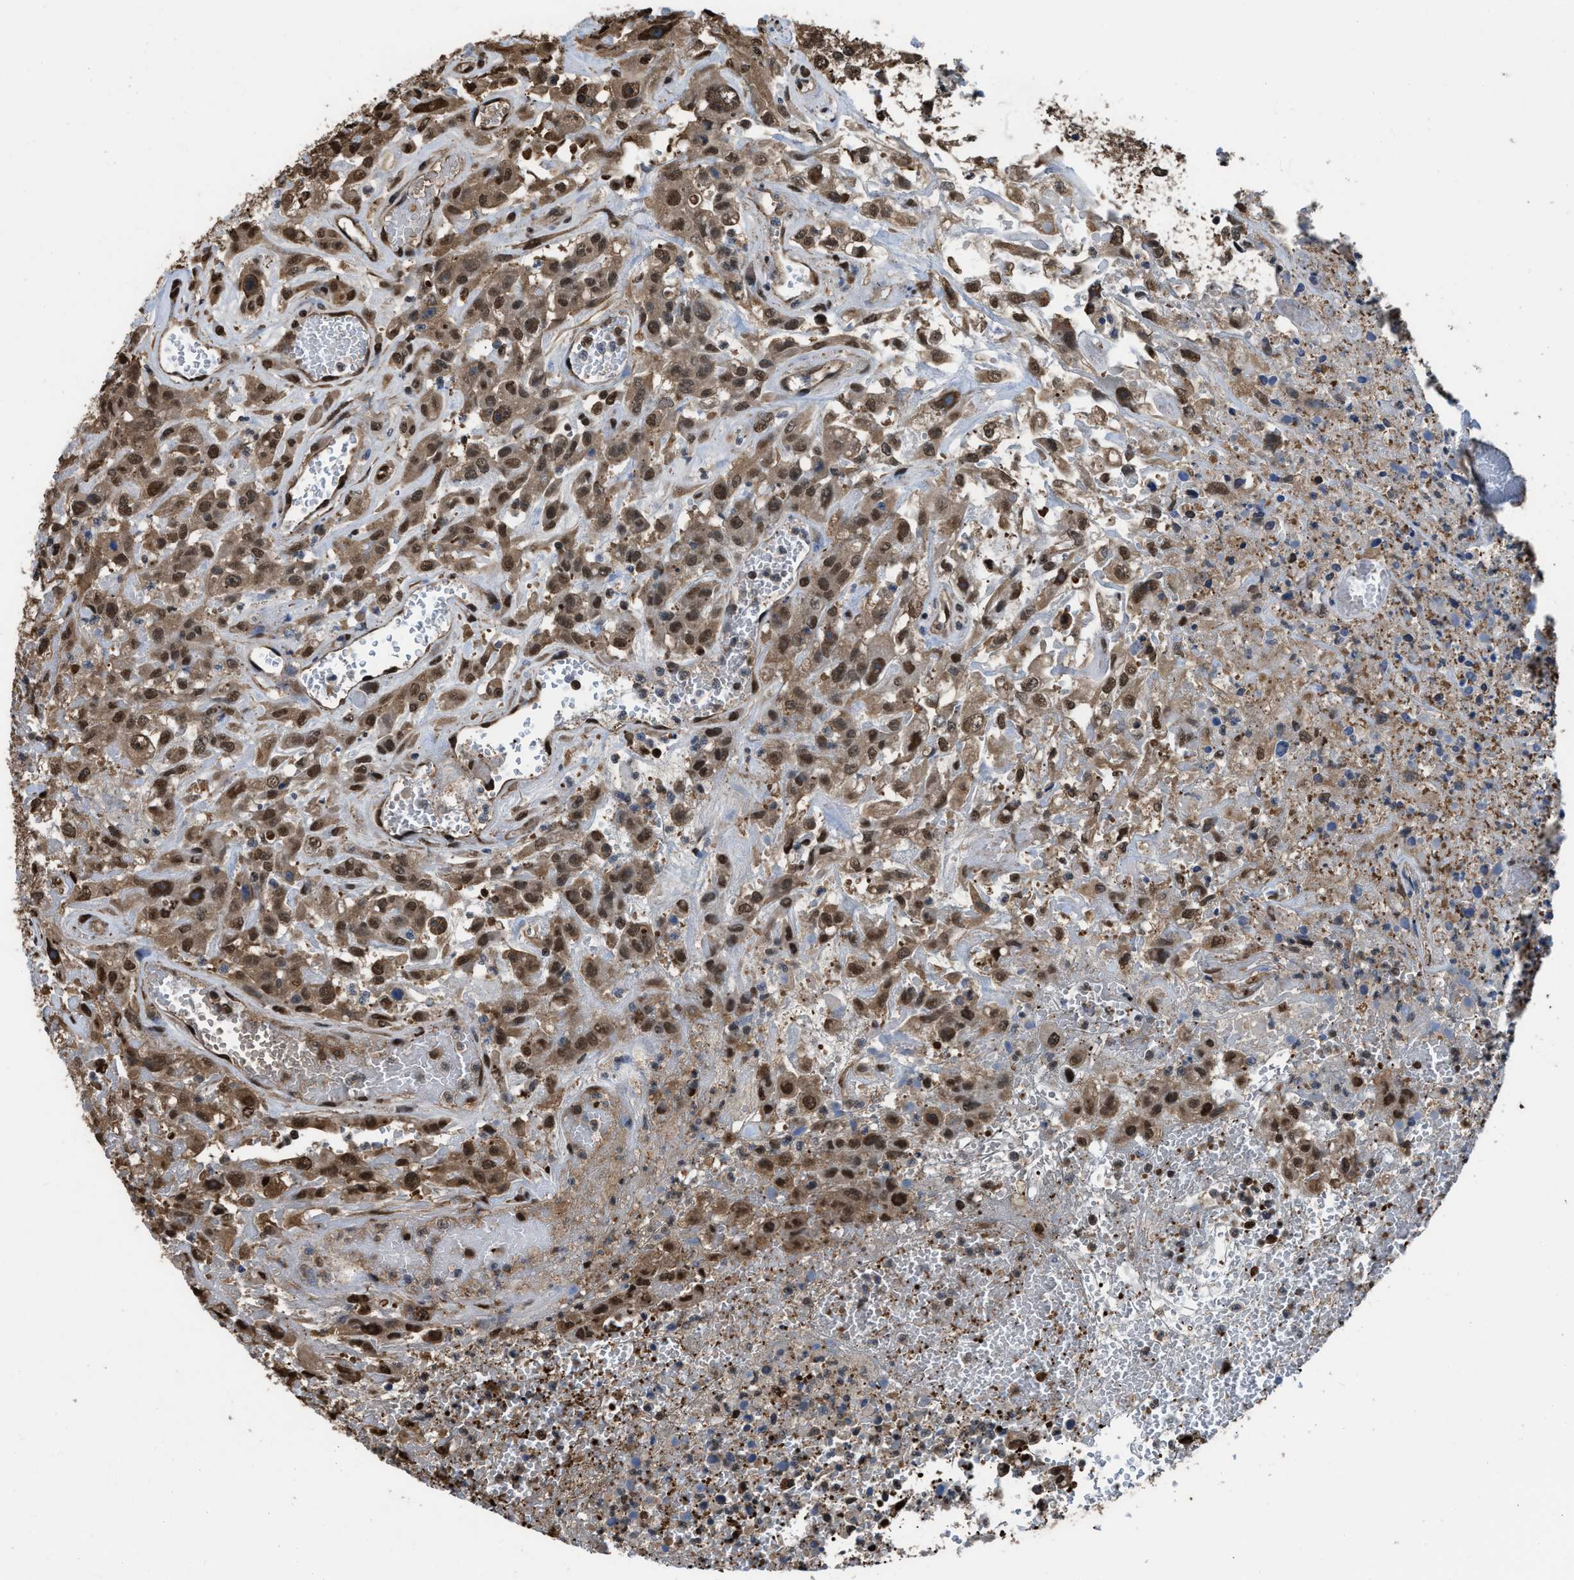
{"staining": {"intensity": "moderate", "quantity": ">75%", "location": "cytoplasmic/membranous,nuclear"}, "tissue": "urothelial cancer", "cell_type": "Tumor cells", "image_type": "cancer", "snomed": [{"axis": "morphology", "description": "Urothelial carcinoma, High grade"}, {"axis": "topography", "description": "Urinary bladder"}], "caption": "The immunohistochemical stain labels moderate cytoplasmic/membranous and nuclear positivity in tumor cells of high-grade urothelial carcinoma tissue.", "gene": "FNTA", "patient": {"sex": "male", "age": 46}}